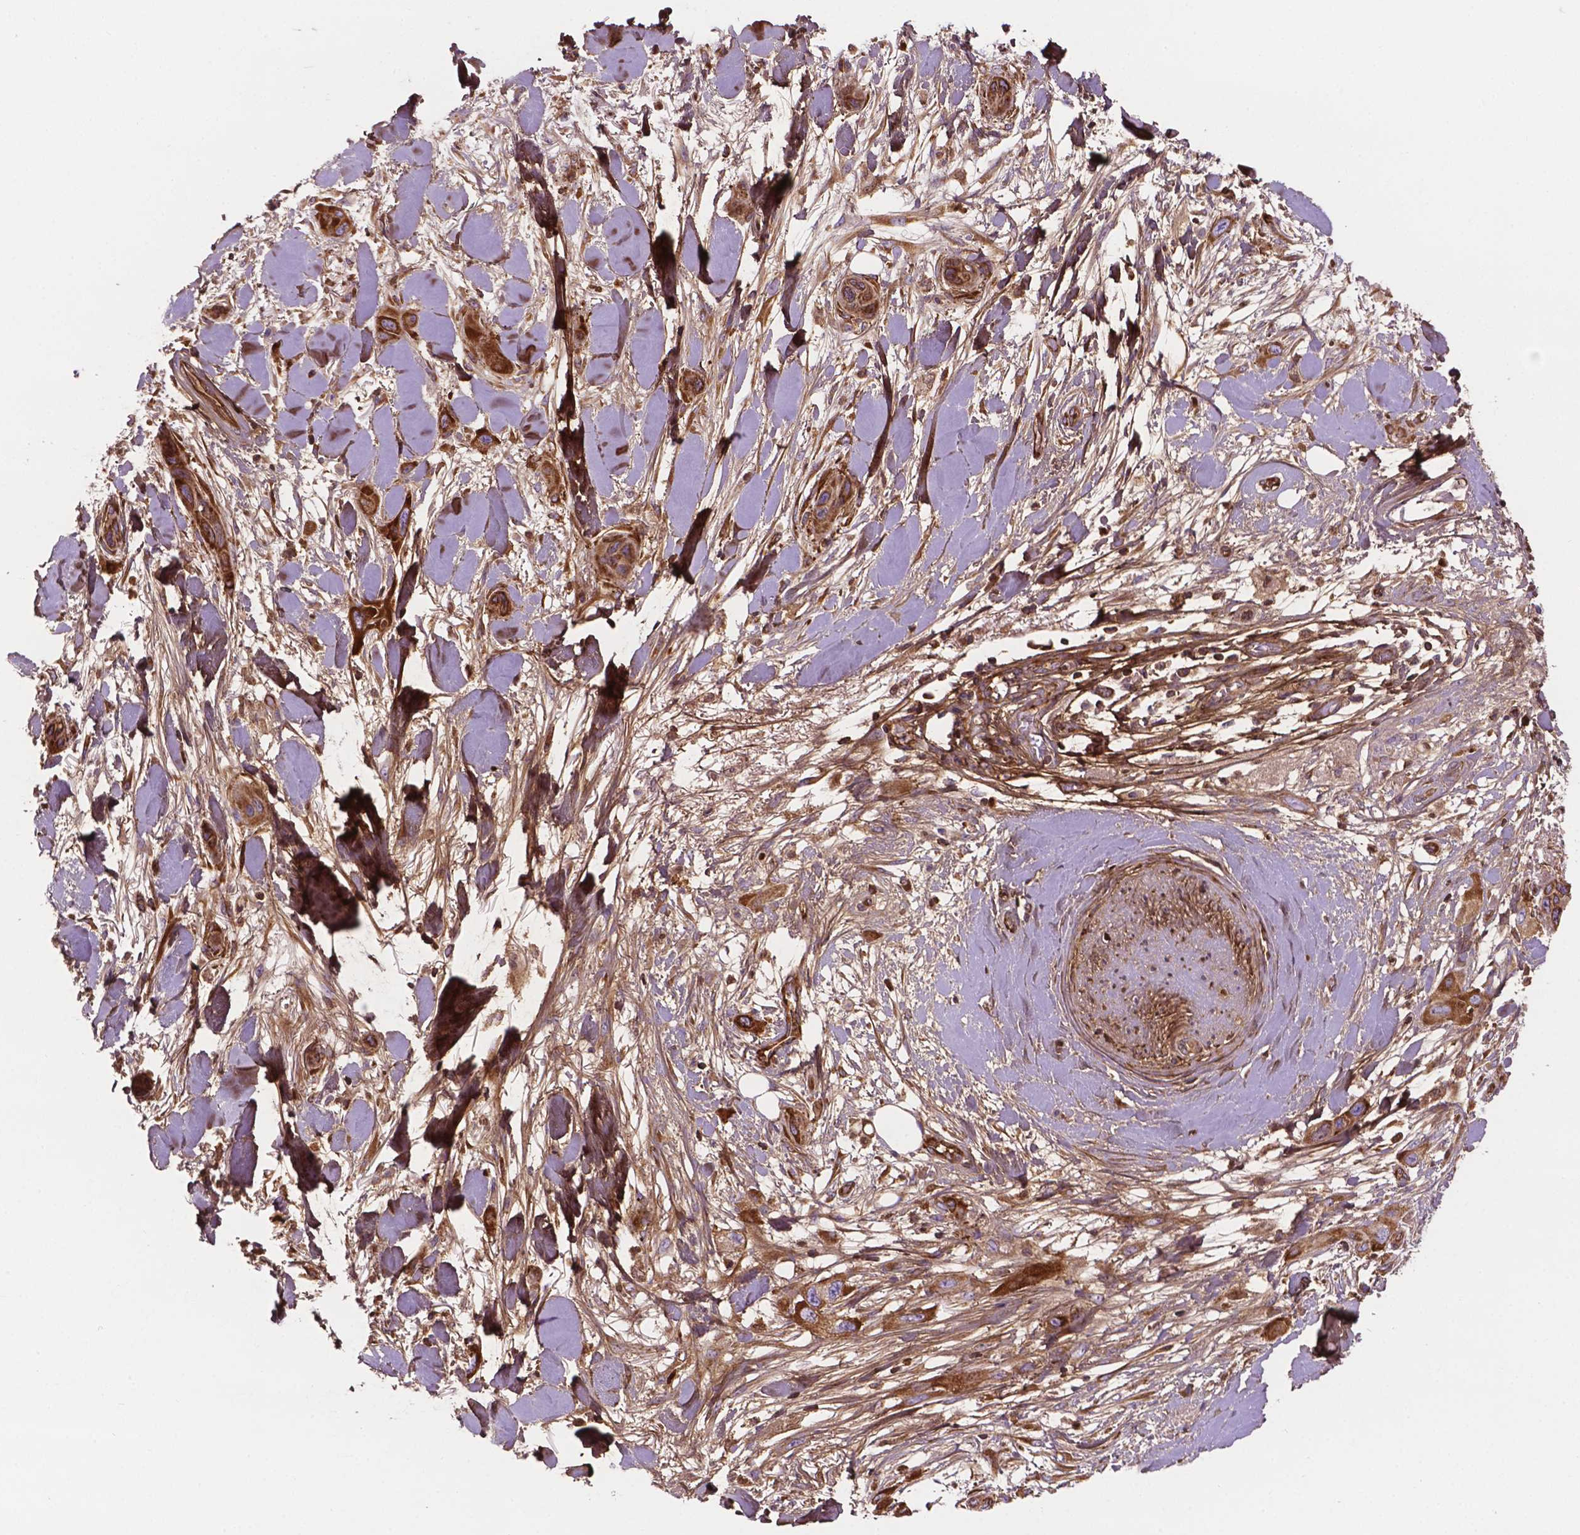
{"staining": {"intensity": "moderate", "quantity": ">75%", "location": "cytoplasmic/membranous"}, "tissue": "skin cancer", "cell_type": "Tumor cells", "image_type": "cancer", "snomed": [{"axis": "morphology", "description": "Squamous cell carcinoma, NOS"}, {"axis": "topography", "description": "Skin"}], "caption": "A high-resolution image shows immunohistochemistry (IHC) staining of skin squamous cell carcinoma, which exhibits moderate cytoplasmic/membranous staining in approximately >75% of tumor cells. The staining is performed using DAB brown chromogen to label protein expression. The nuclei are counter-stained blue using hematoxylin.", "gene": "DCN", "patient": {"sex": "male", "age": 79}}